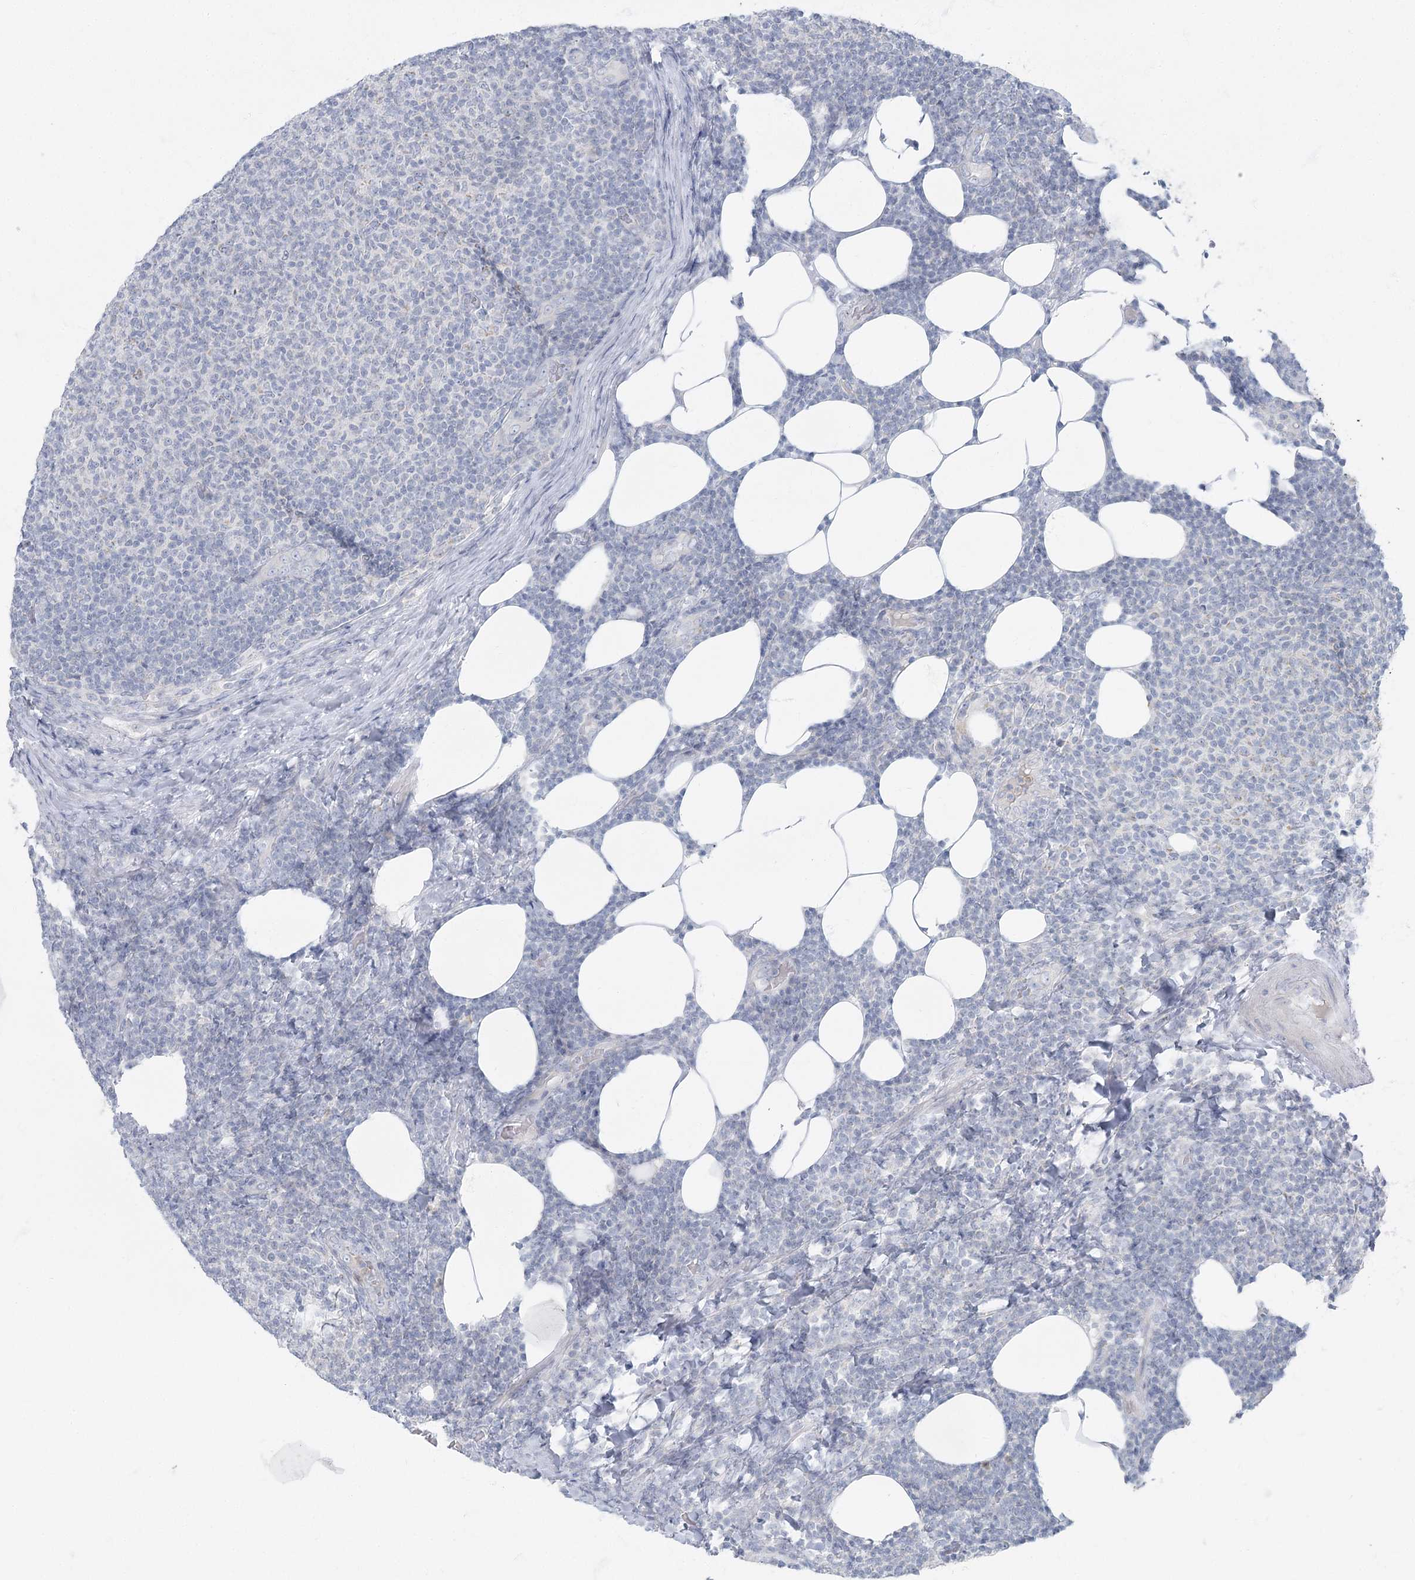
{"staining": {"intensity": "negative", "quantity": "none", "location": "none"}, "tissue": "lymphoma", "cell_type": "Tumor cells", "image_type": "cancer", "snomed": [{"axis": "morphology", "description": "Malignant lymphoma, non-Hodgkin's type, Low grade"}, {"axis": "topography", "description": "Lymph node"}], "caption": "Tumor cells are negative for protein expression in human lymphoma. (DAB (3,3'-diaminobenzidine) immunohistochemistry (IHC), high magnification).", "gene": "FAM110C", "patient": {"sex": "male", "age": 66}}